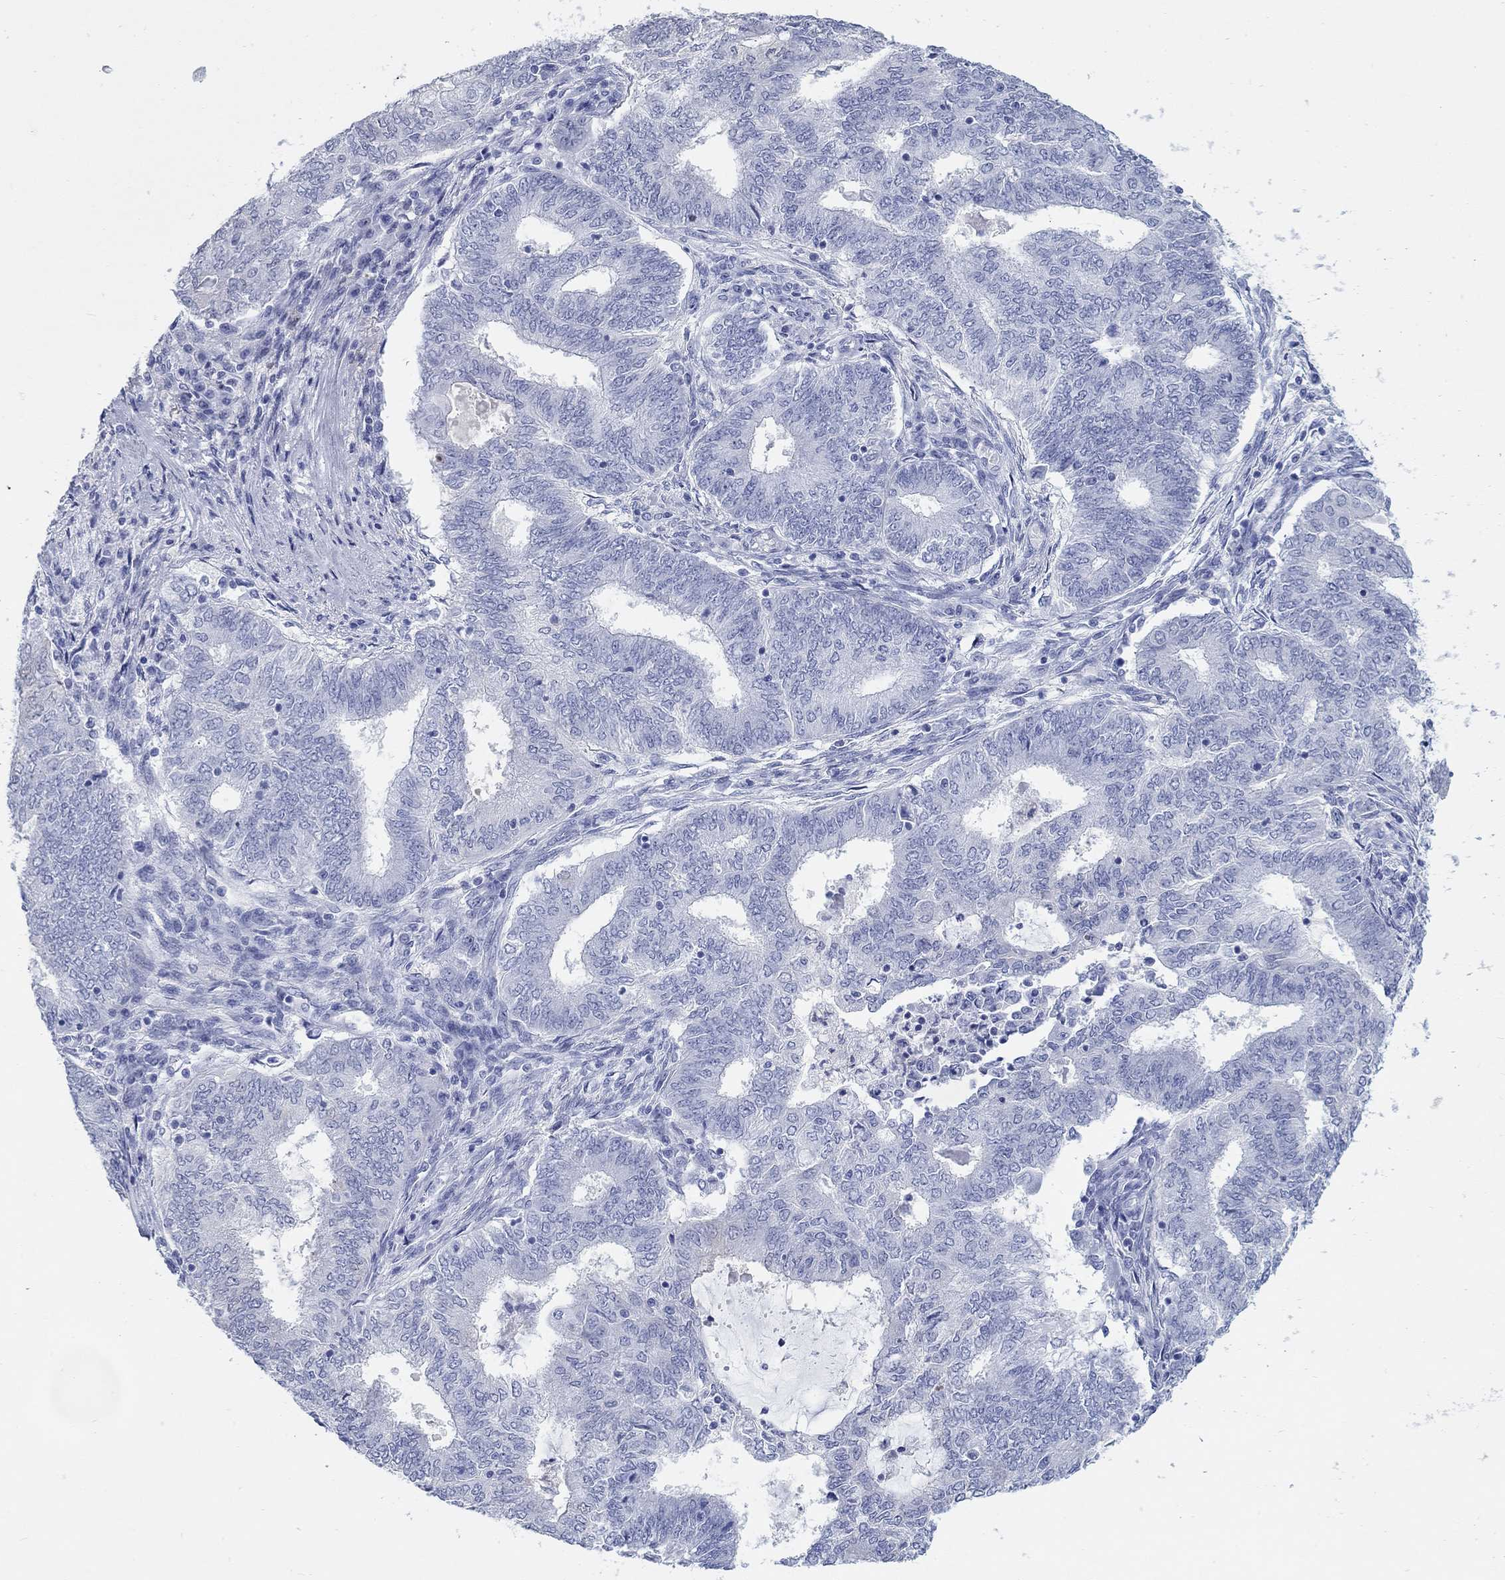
{"staining": {"intensity": "negative", "quantity": "none", "location": "none"}, "tissue": "endometrial cancer", "cell_type": "Tumor cells", "image_type": "cancer", "snomed": [{"axis": "morphology", "description": "Adenocarcinoma, NOS"}, {"axis": "topography", "description": "Endometrium"}], "caption": "Adenocarcinoma (endometrial) stained for a protein using immunohistochemistry (IHC) exhibits no staining tumor cells.", "gene": "AKR1C2", "patient": {"sex": "female", "age": 62}}